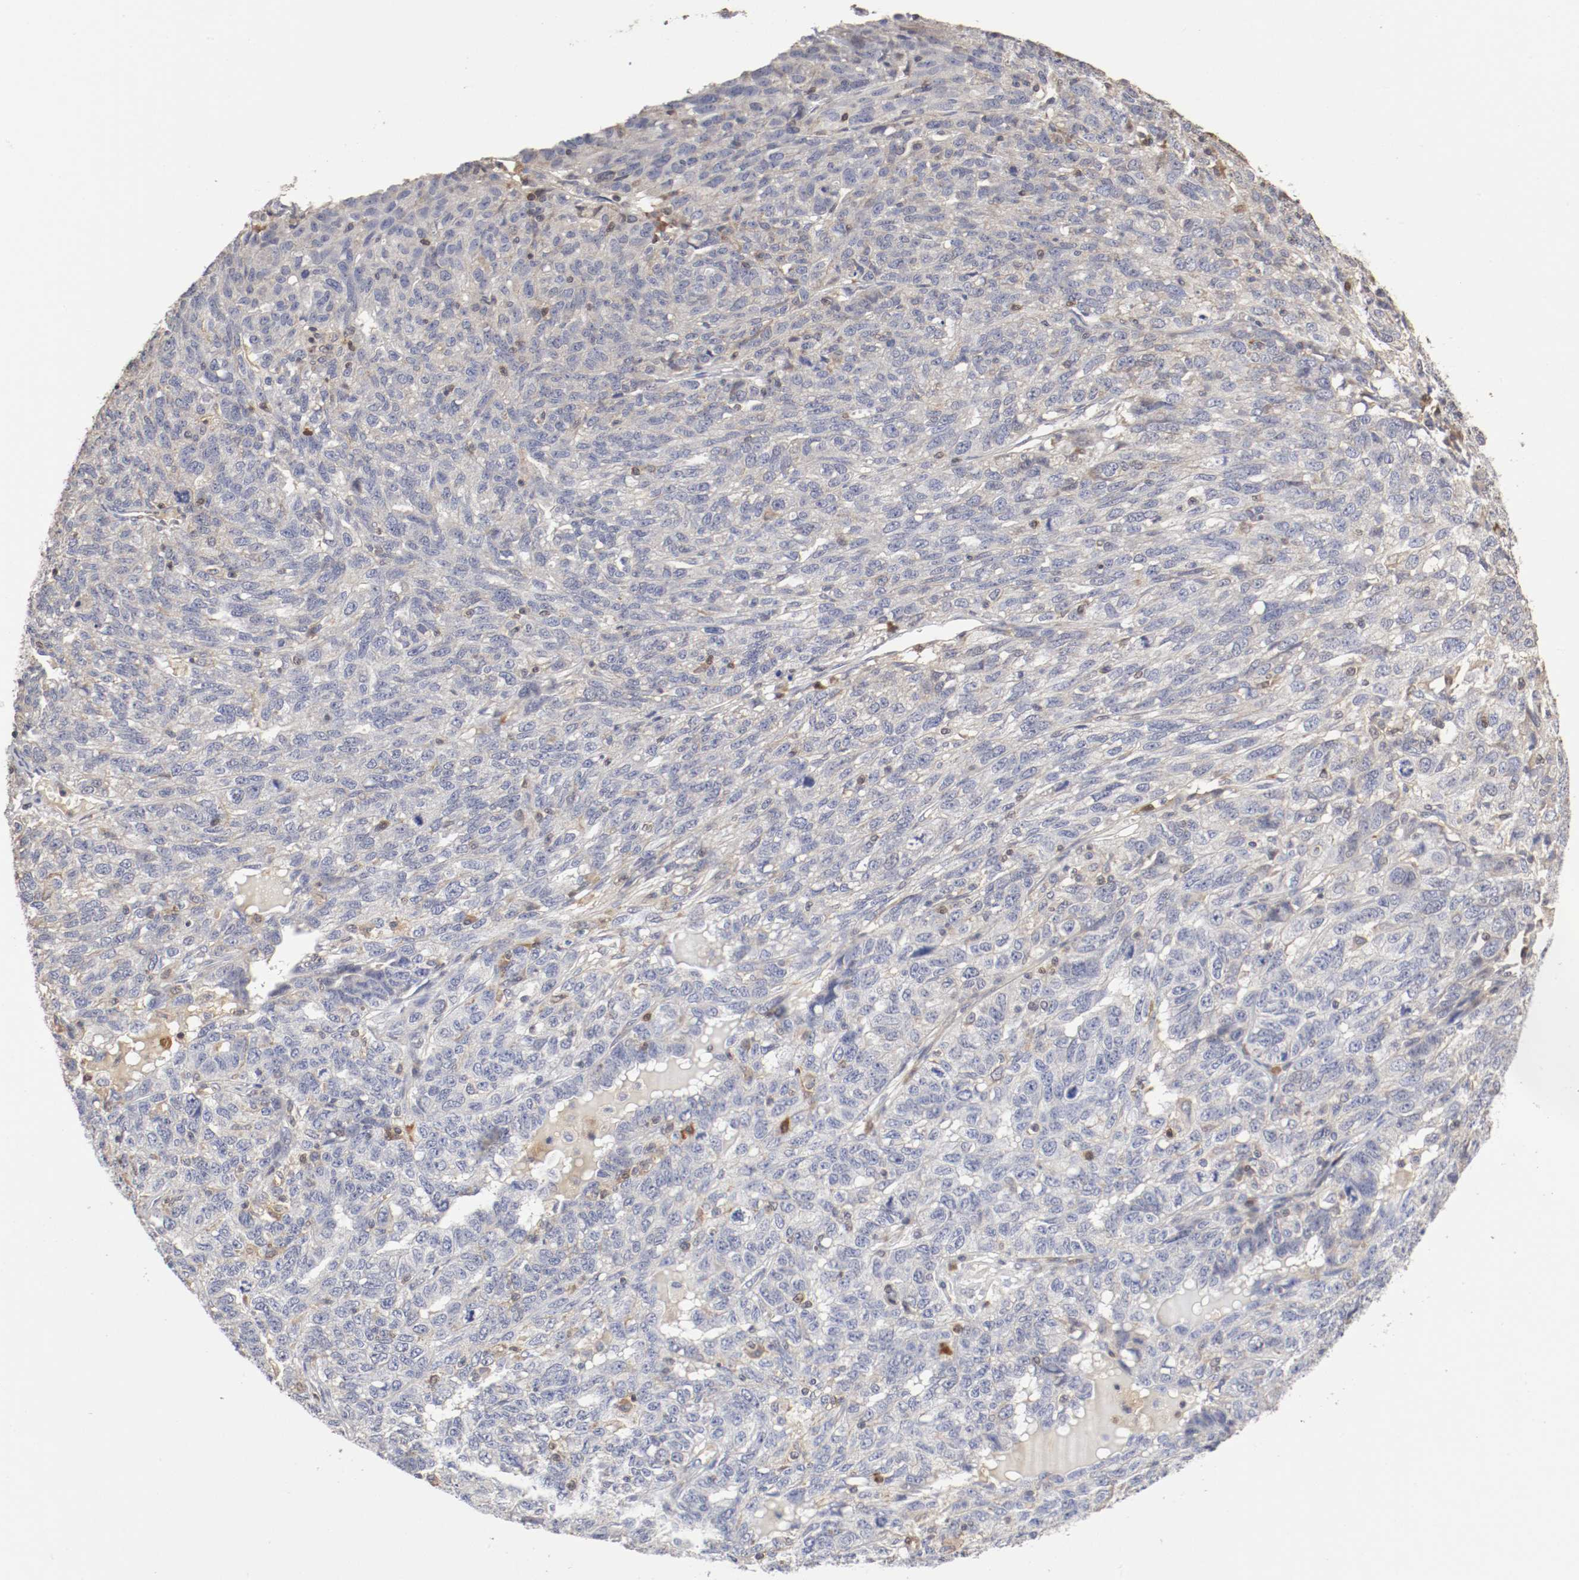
{"staining": {"intensity": "weak", "quantity": "25%-75%", "location": "cytoplasmic/membranous"}, "tissue": "ovarian cancer", "cell_type": "Tumor cells", "image_type": "cancer", "snomed": [{"axis": "morphology", "description": "Cystadenocarcinoma, serous, NOS"}, {"axis": "topography", "description": "Ovary"}], "caption": "Weak cytoplasmic/membranous staining for a protein is identified in approximately 25%-75% of tumor cells of ovarian cancer (serous cystadenocarcinoma) using immunohistochemistry.", "gene": "CDK6", "patient": {"sex": "female", "age": 71}}